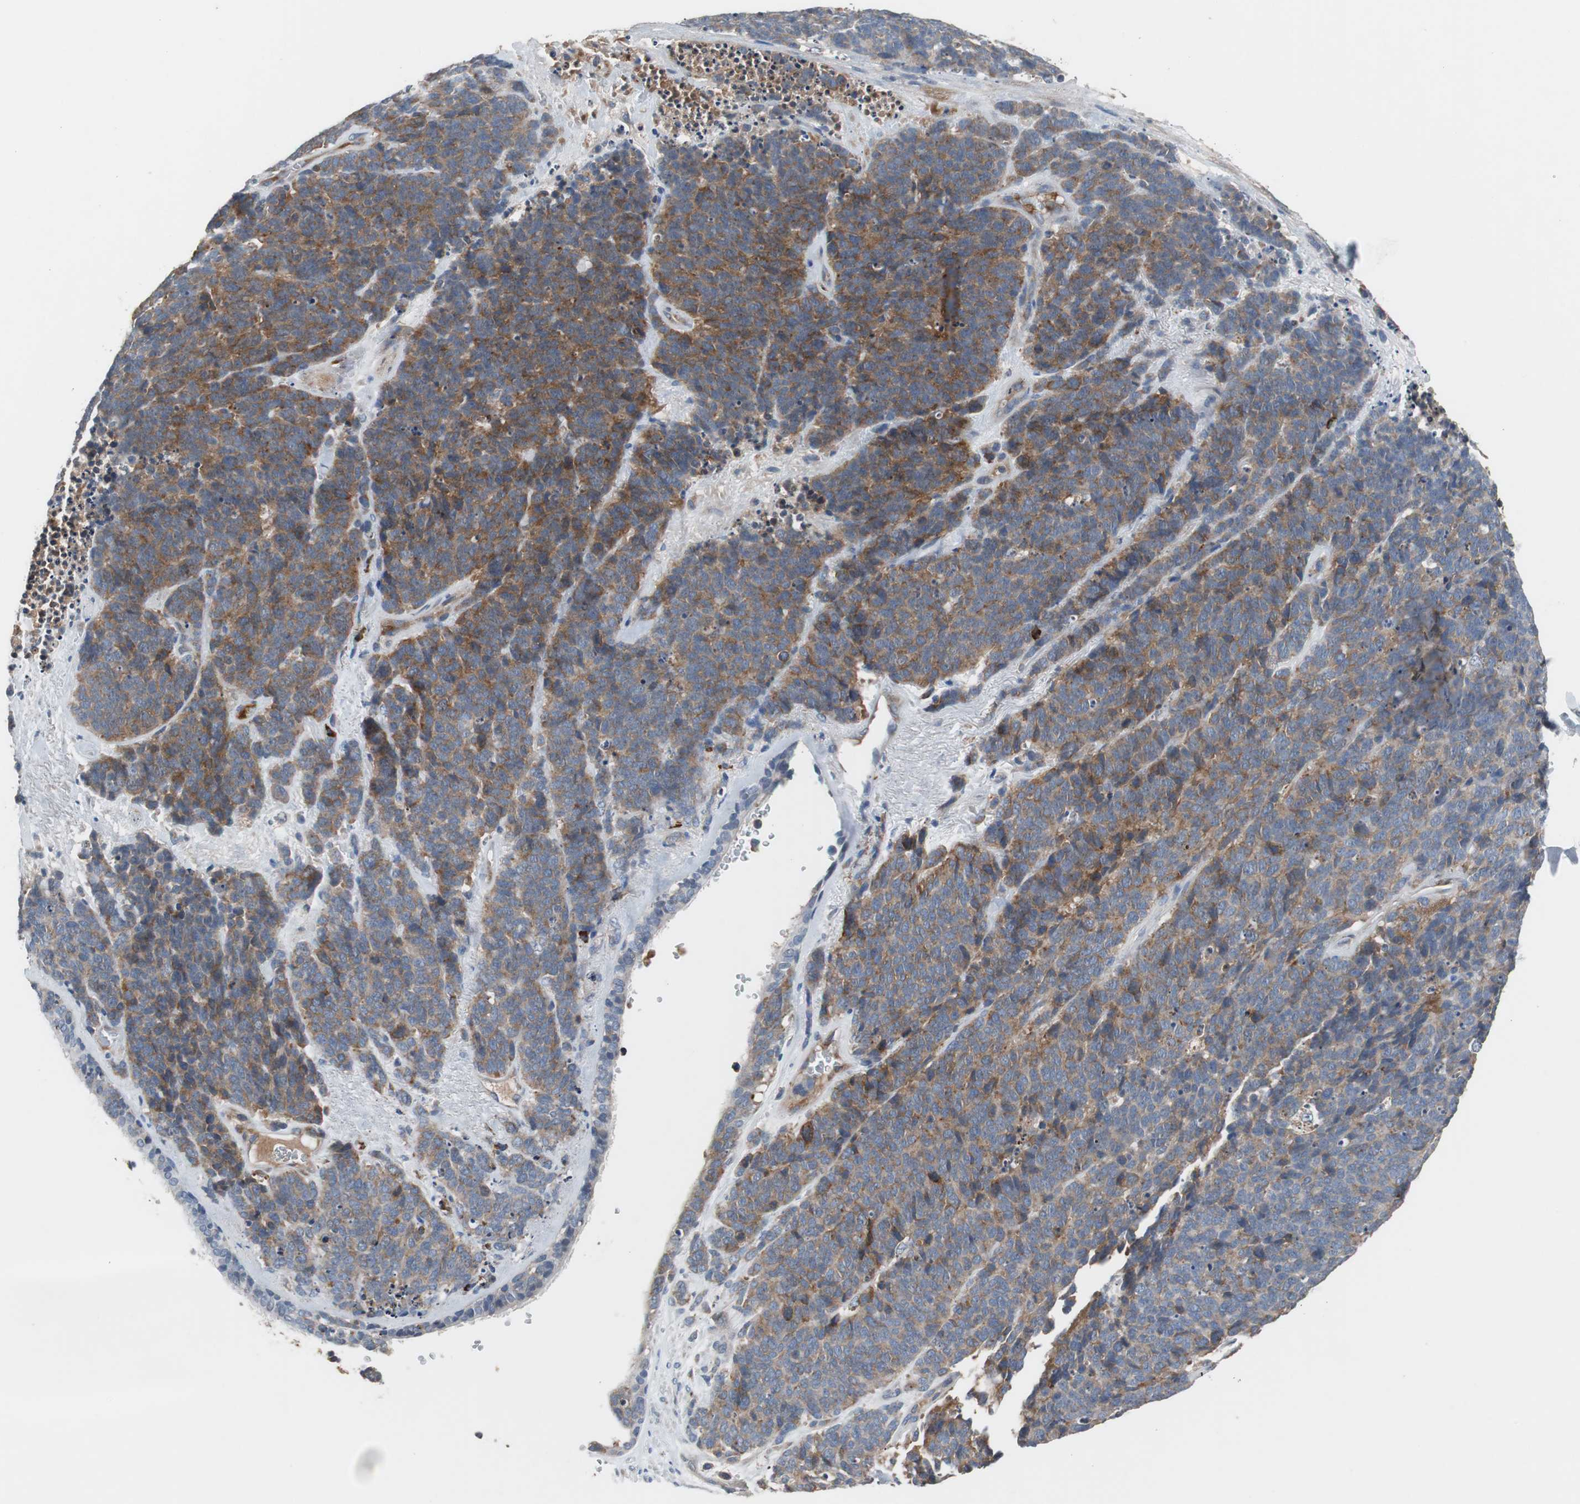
{"staining": {"intensity": "moderate", "quantity": "25%-75%", "location": "cytoplasmic/membranous"}, "tissue": "lung cancer", "cell_type": "Tumor cells", "image_type": "cancer", "snomed": [{"axis": "morphology", "description": "Neoplasm, malignant, NOS"}, {"axis": "topography", "description": "Lung"}], "caption": "Protein staining demonstrates moderate cytoplasmic/membranous positivity in about 25%-75% of tumor cells in lung malignant neoplasm. (DAB = brown stain, brightfield microscopy at high magnification).", "gene": "SORT1", "patient": {"sex": "female", "age": 58}}